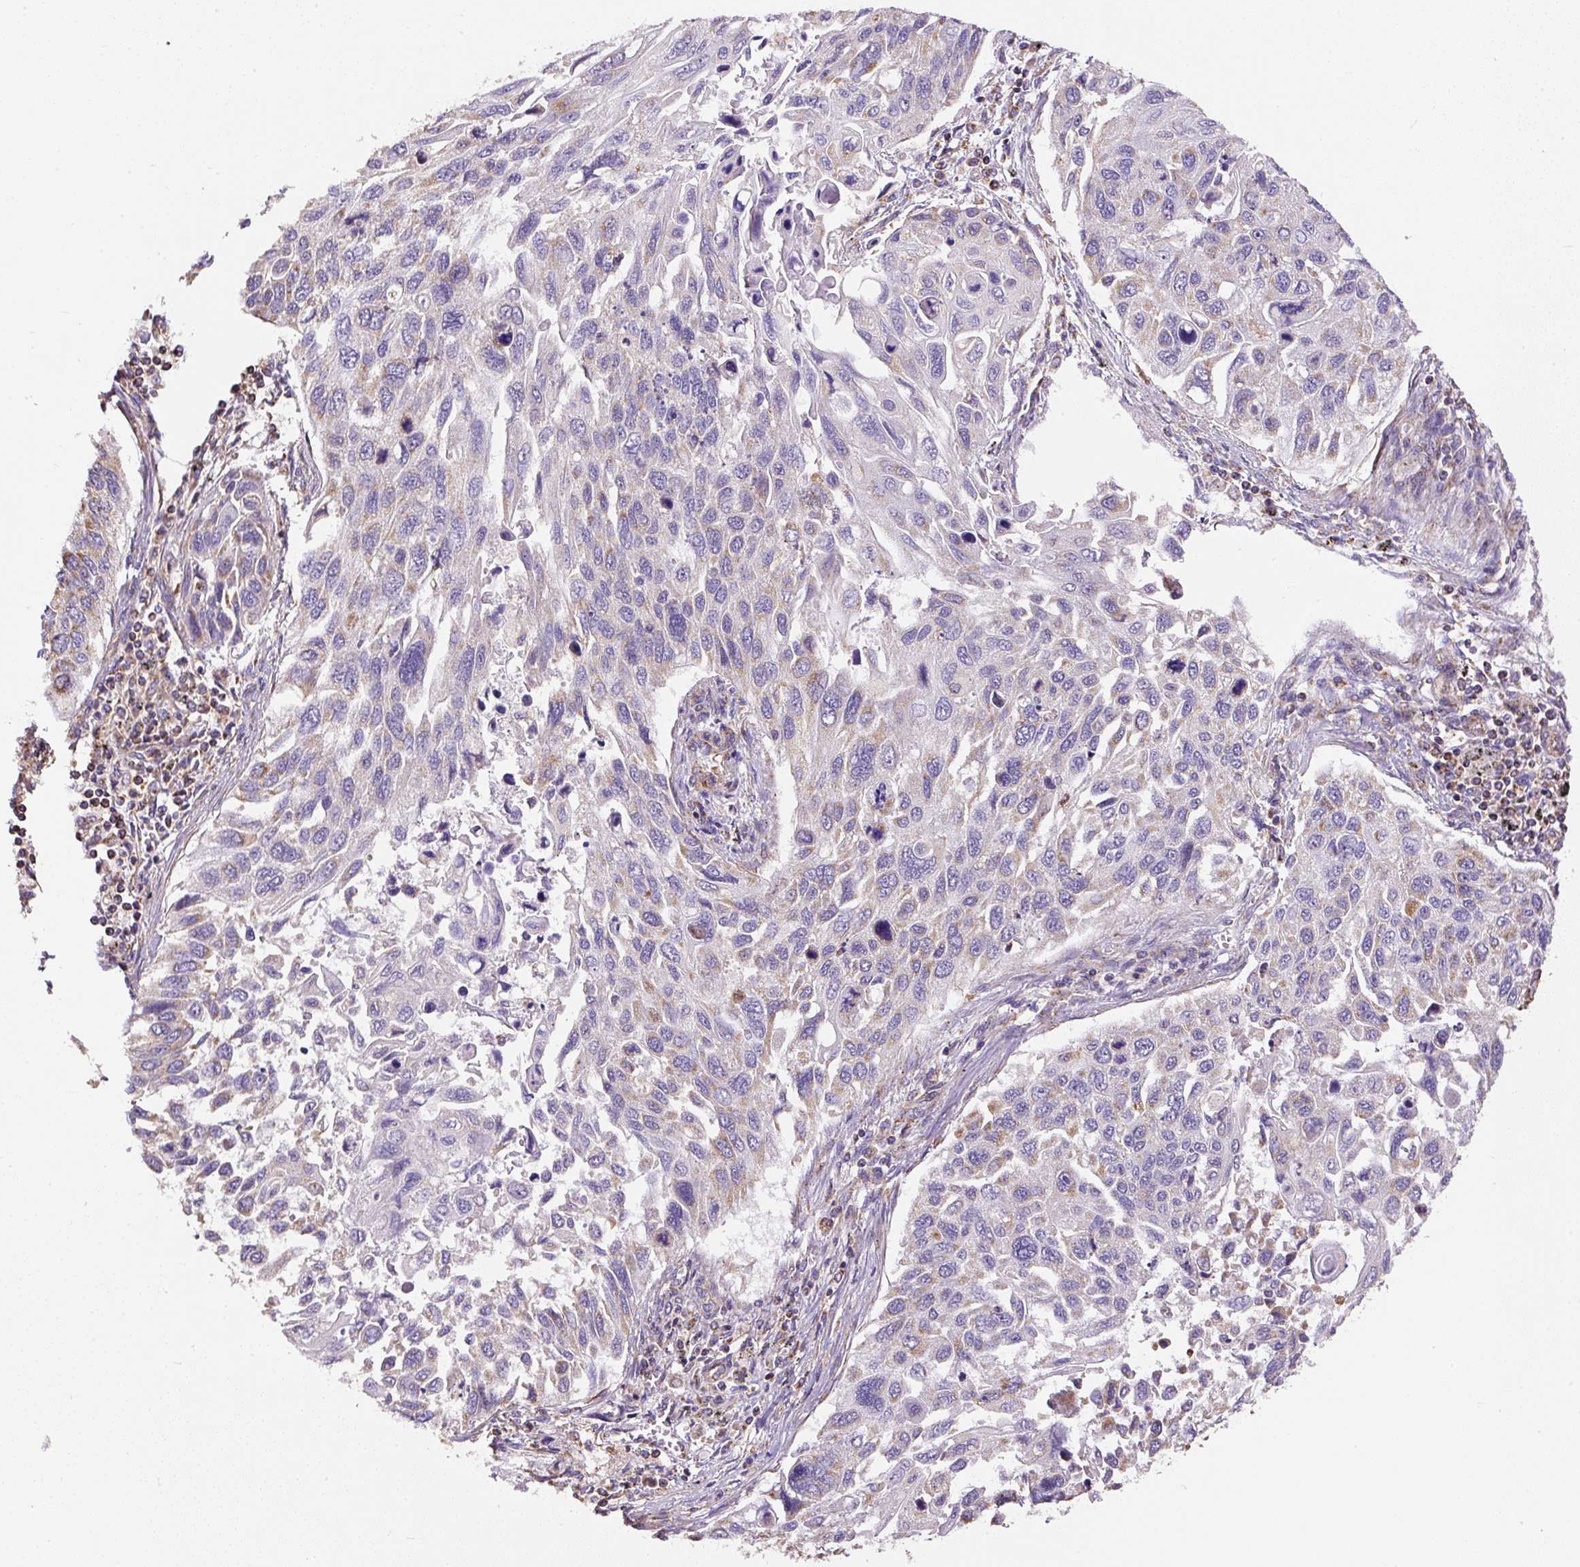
{"staining": {"intensity": "strong", "quantity": "25%-75%", "location": "cytoplasmic/membranous"}, "tissue": "lung cancer", "cell_type": "Tumor cells", "image_type": "cancer", "snomed": [{"axis": "morphology", "description": "Squamous cell carcinoma, NOS"}, {"axis": "topography", "description": "Lung"}], "caption": "The immunohistochemical stain highlights strong cytoplasmic/membranous staining in tumor cells of lung squamous cell carcinoma tissue. The staining is performed using DAB brown chromogen to label protein expression. The nuclei are counter-stained blue using hematoxylin.", "gene": "NDUFAF2", "patient": {"sex": "male", "age": 62}}